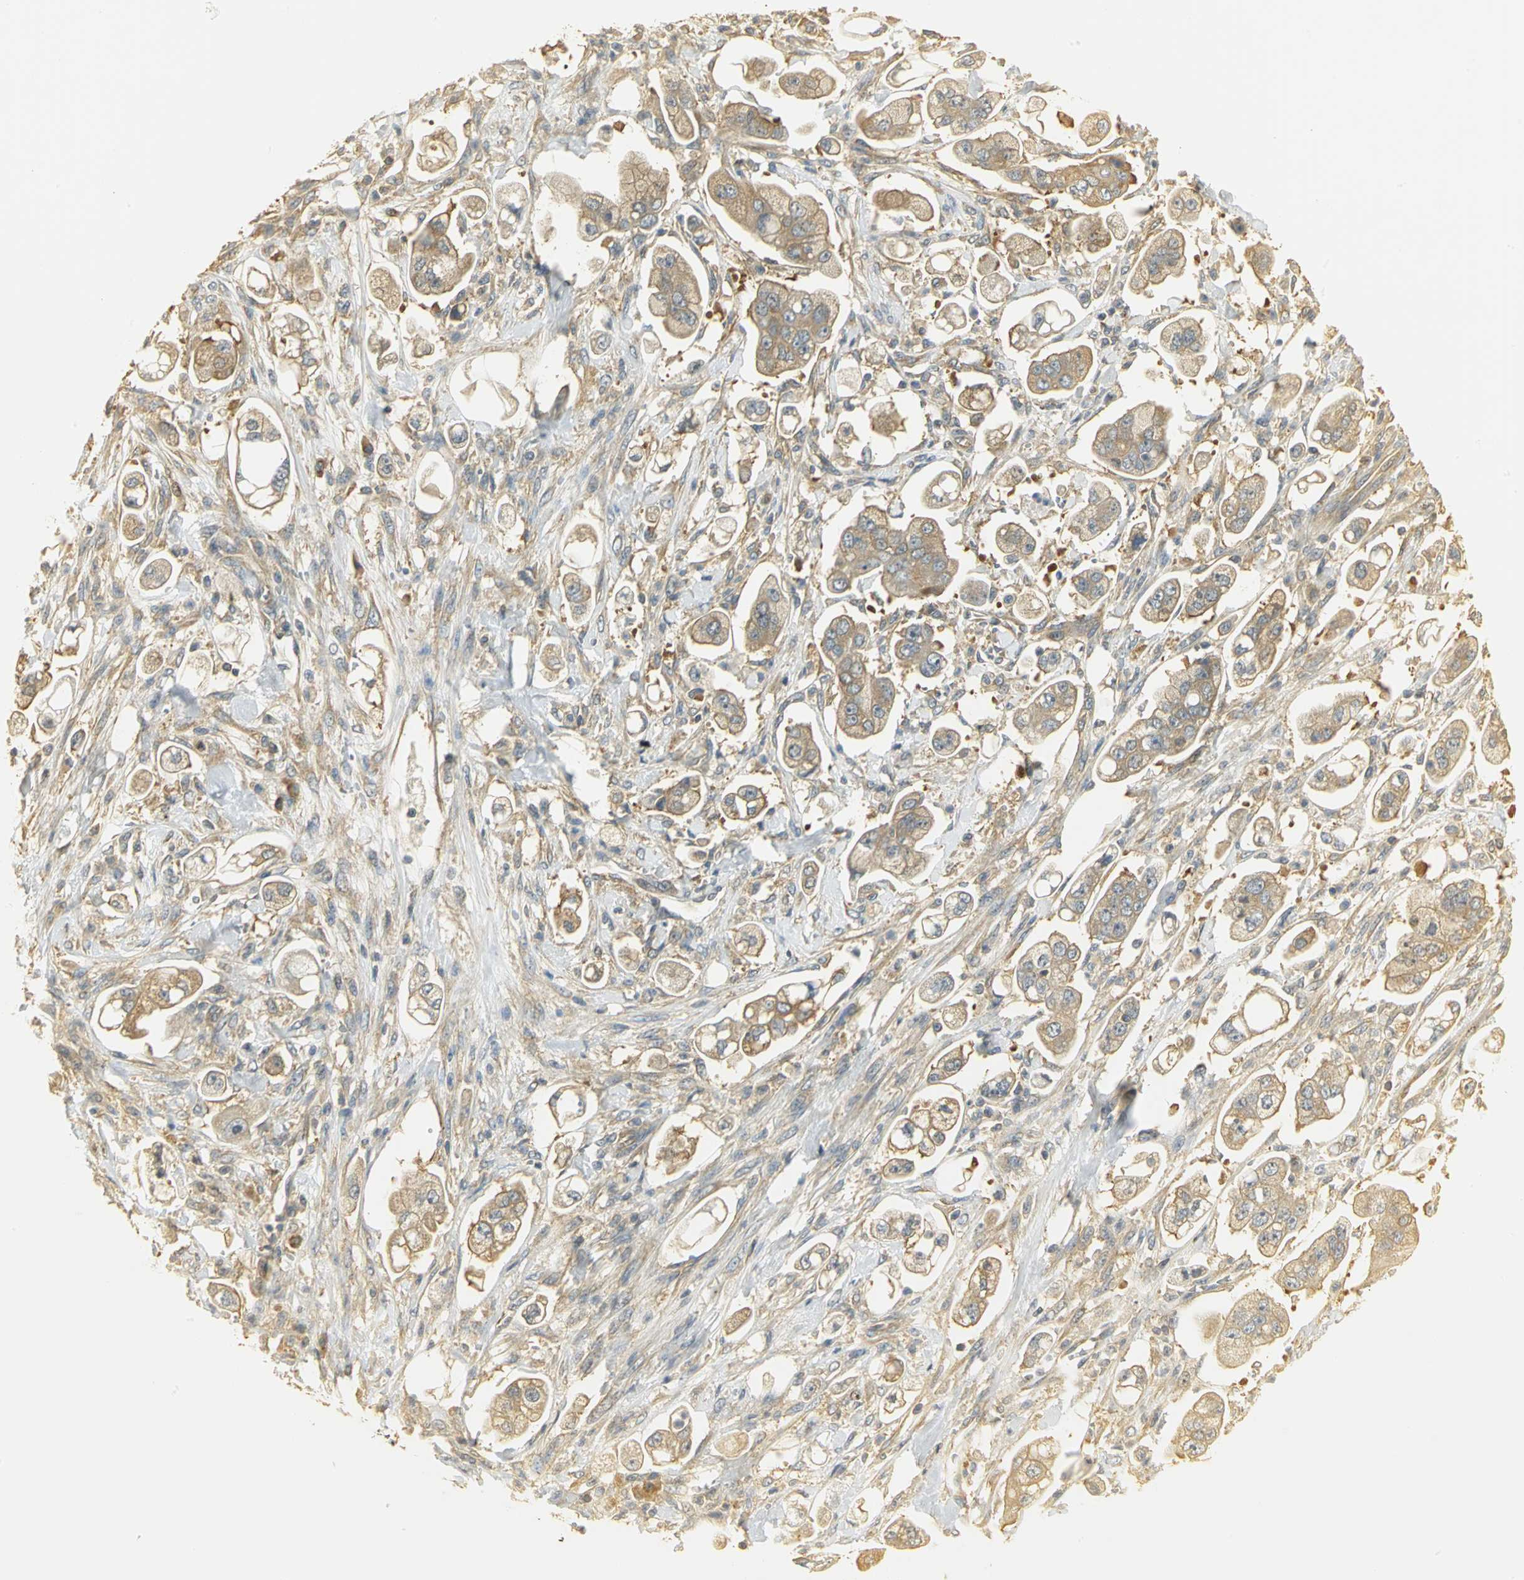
{"staining": {"intensity": "moderate", "quantity": ">75%", "location": "cytoplasmic/membranous"}, "tissue": "stomach cancer", "cell_type": "Tumor cells", "image_type": "cancer", "snomed": [{"axis": "morphology", "description": "Adenocarcinoma, NOS"}, {"axis": "topography", "description": "Stomach"}], "caption": "A brown stain shows moderate cytoplasmic/membranous staining of a protein in stomach cancer tumor cells. (DAB IHC with brightfield microscopy, high magnification).", "gene": "RARS1", "patient": {"sex": "male", "age": 62}}